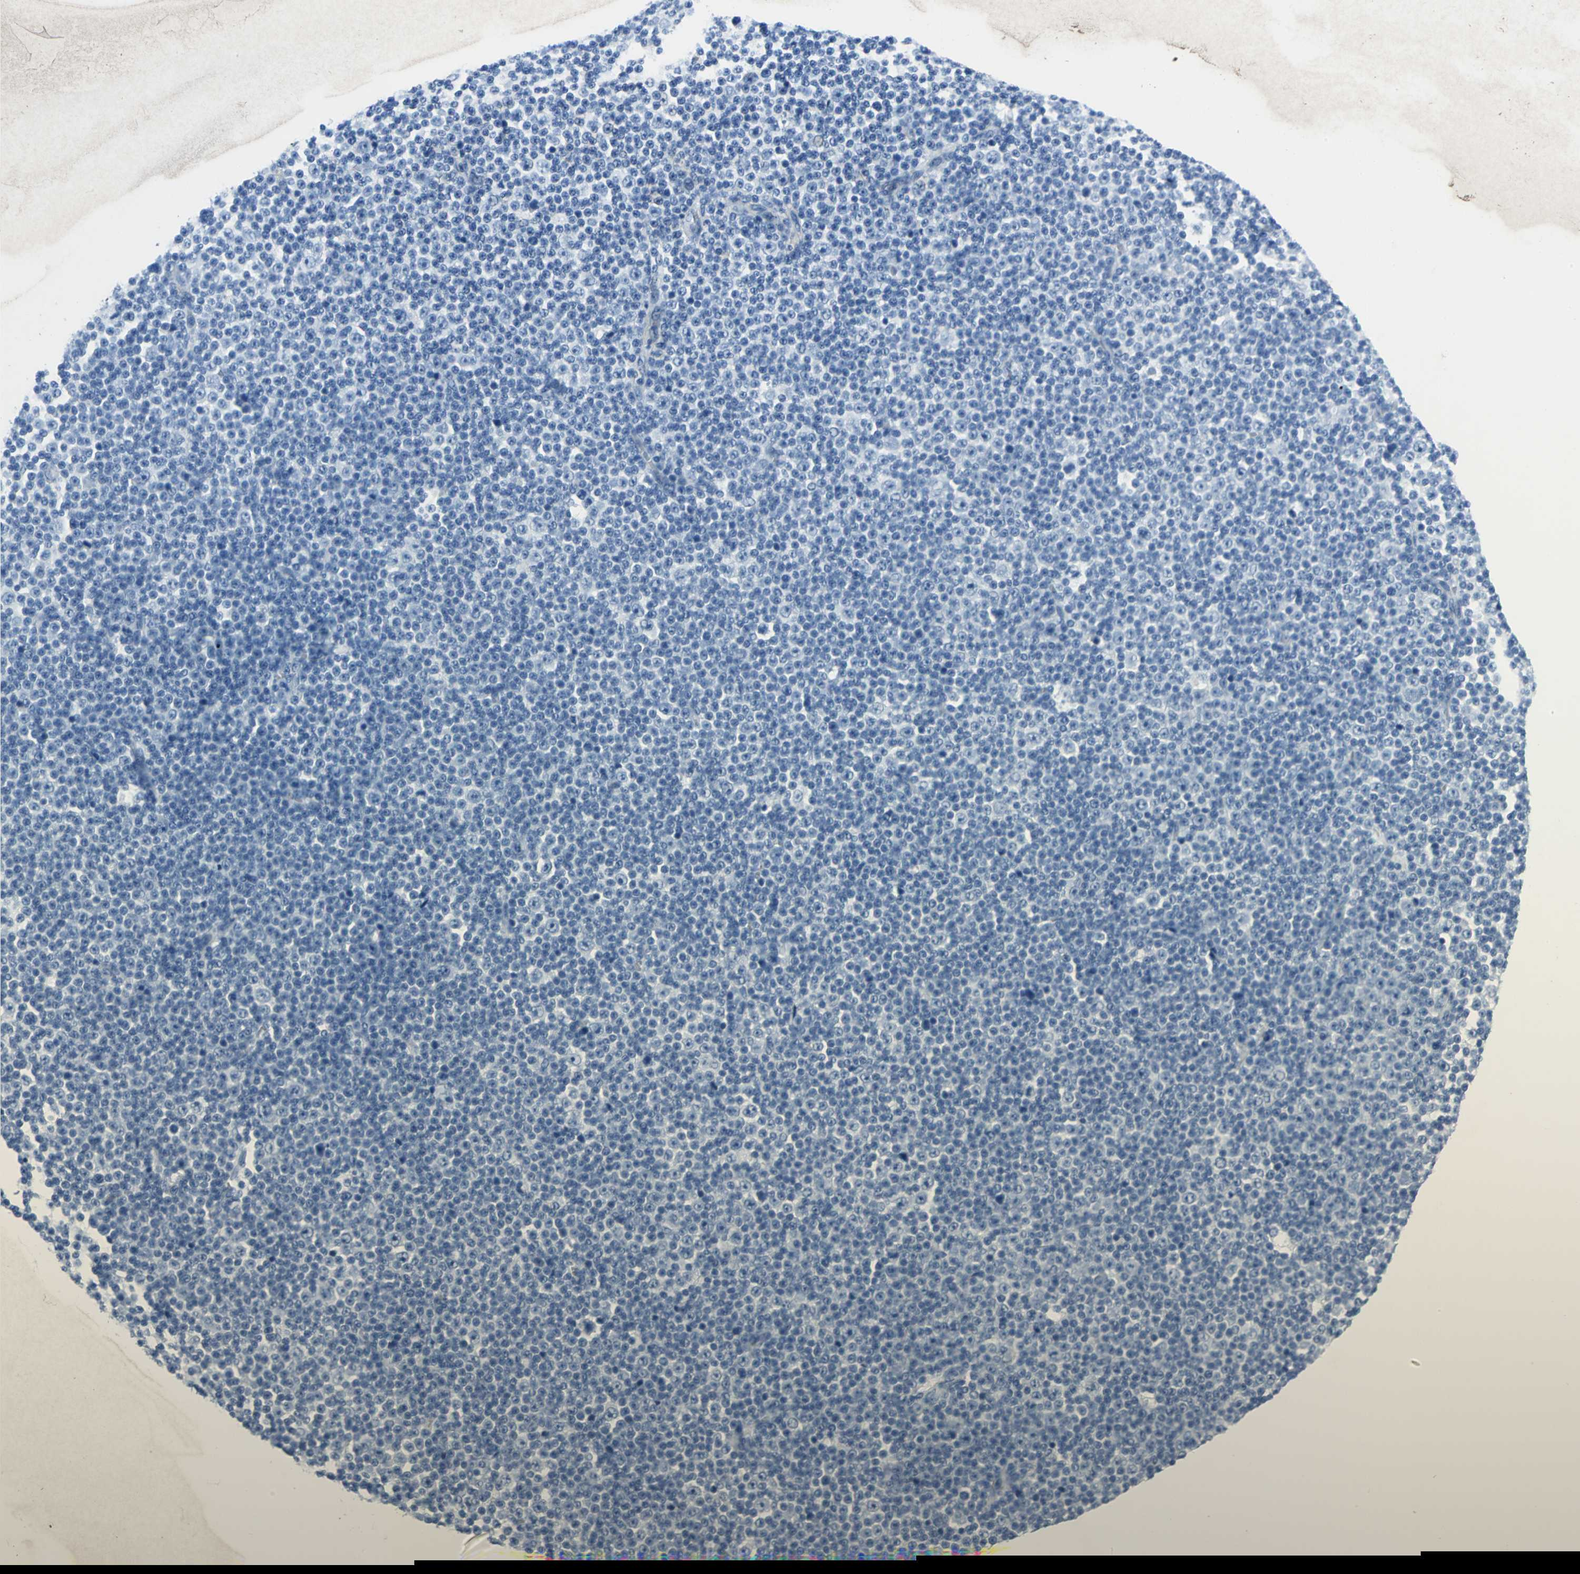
{"staining": {"intensity": "negative", "quantity": "none", "location": "none"}, "tissue": "lymphoma", "cell_type": "Tumor cells", "image_type": "cancer", "snomed": [{"axis": "morphology", "description": "Malignant lymphoma, non-Hodgkin's type, Low grade"}, {"axis": "topography", "description": "Lymph node"}], "caption": "Immunohistochemical staining of human lymphoma displays no significant staining in tumor cells. The staining is performed using DAB (3,3'-diaminobenzidine) brown chromogen with nuclei counter-stained in using hematoxylin.", "gene": "SFN", "patient": {"sex": "female", "age": 67}}